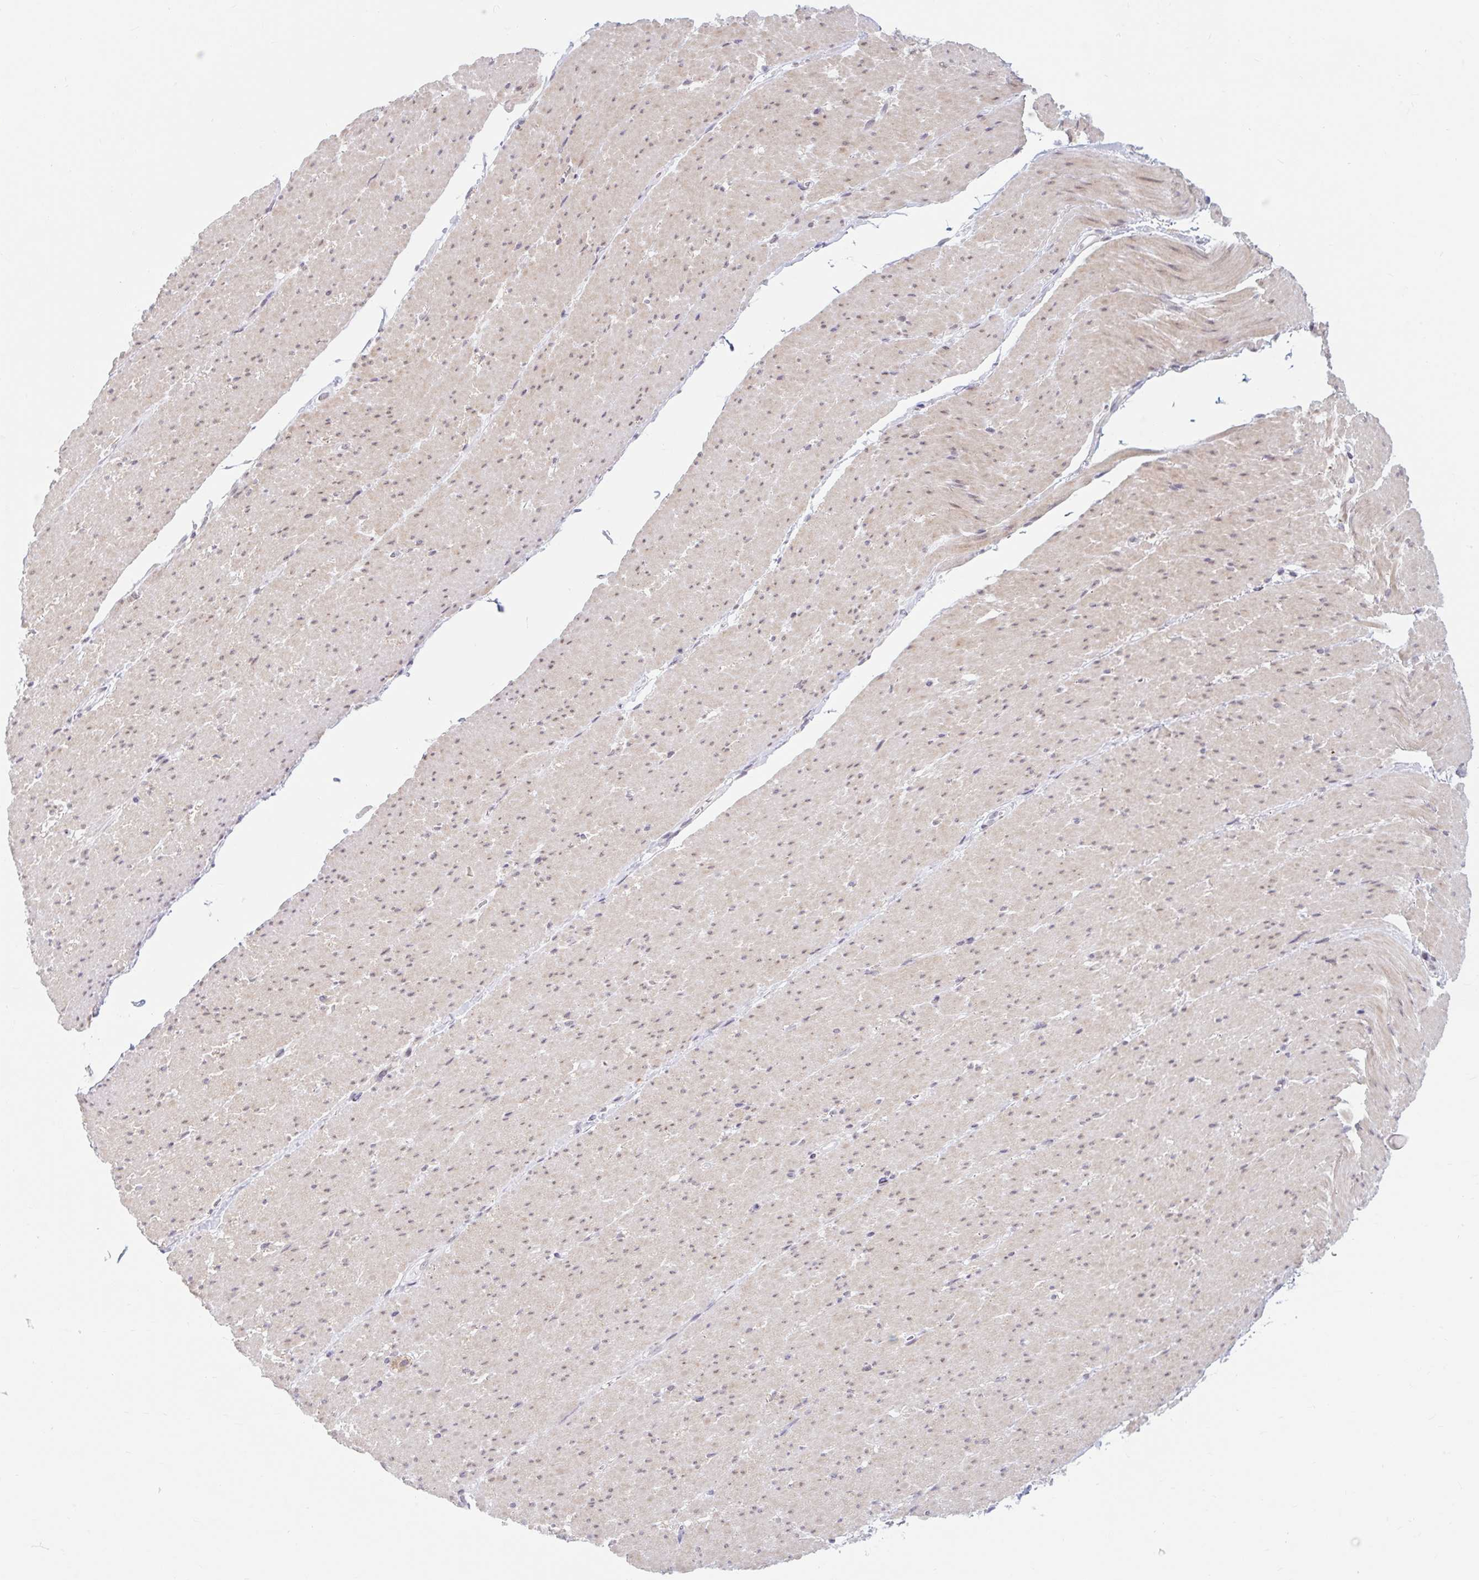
{"staining": {"intensity": "weak", "quantity": "25%-75%", "location": "cytoplasmic/membranous"}, "tissue": "smooth muscle", "cell_type": "Smooth muscle cells", "image_type": "normal", "snomed": [{"axis": "morphology", "description": "Normal tissue, NOS"}, {"axis": "topography", "description": "Smooth muscle"}, {"axis": "topography", "description": "Rectum"}], "caption": "Immunohistochemistry (DAB (3,3'-diaminobenzidine)) staining of unremarkable human smooth muscle reveals weak cytoplasmic/membranous protein staining in approximately 25%-75% of smooth muscle cells. The protein of interest is stained brown, and the nuclei are stained in blue (DAB IHC with brightfield microscopy, high magnification).", "gene": "SRSF10", "patient": {"sex": "male", "age": 53}}